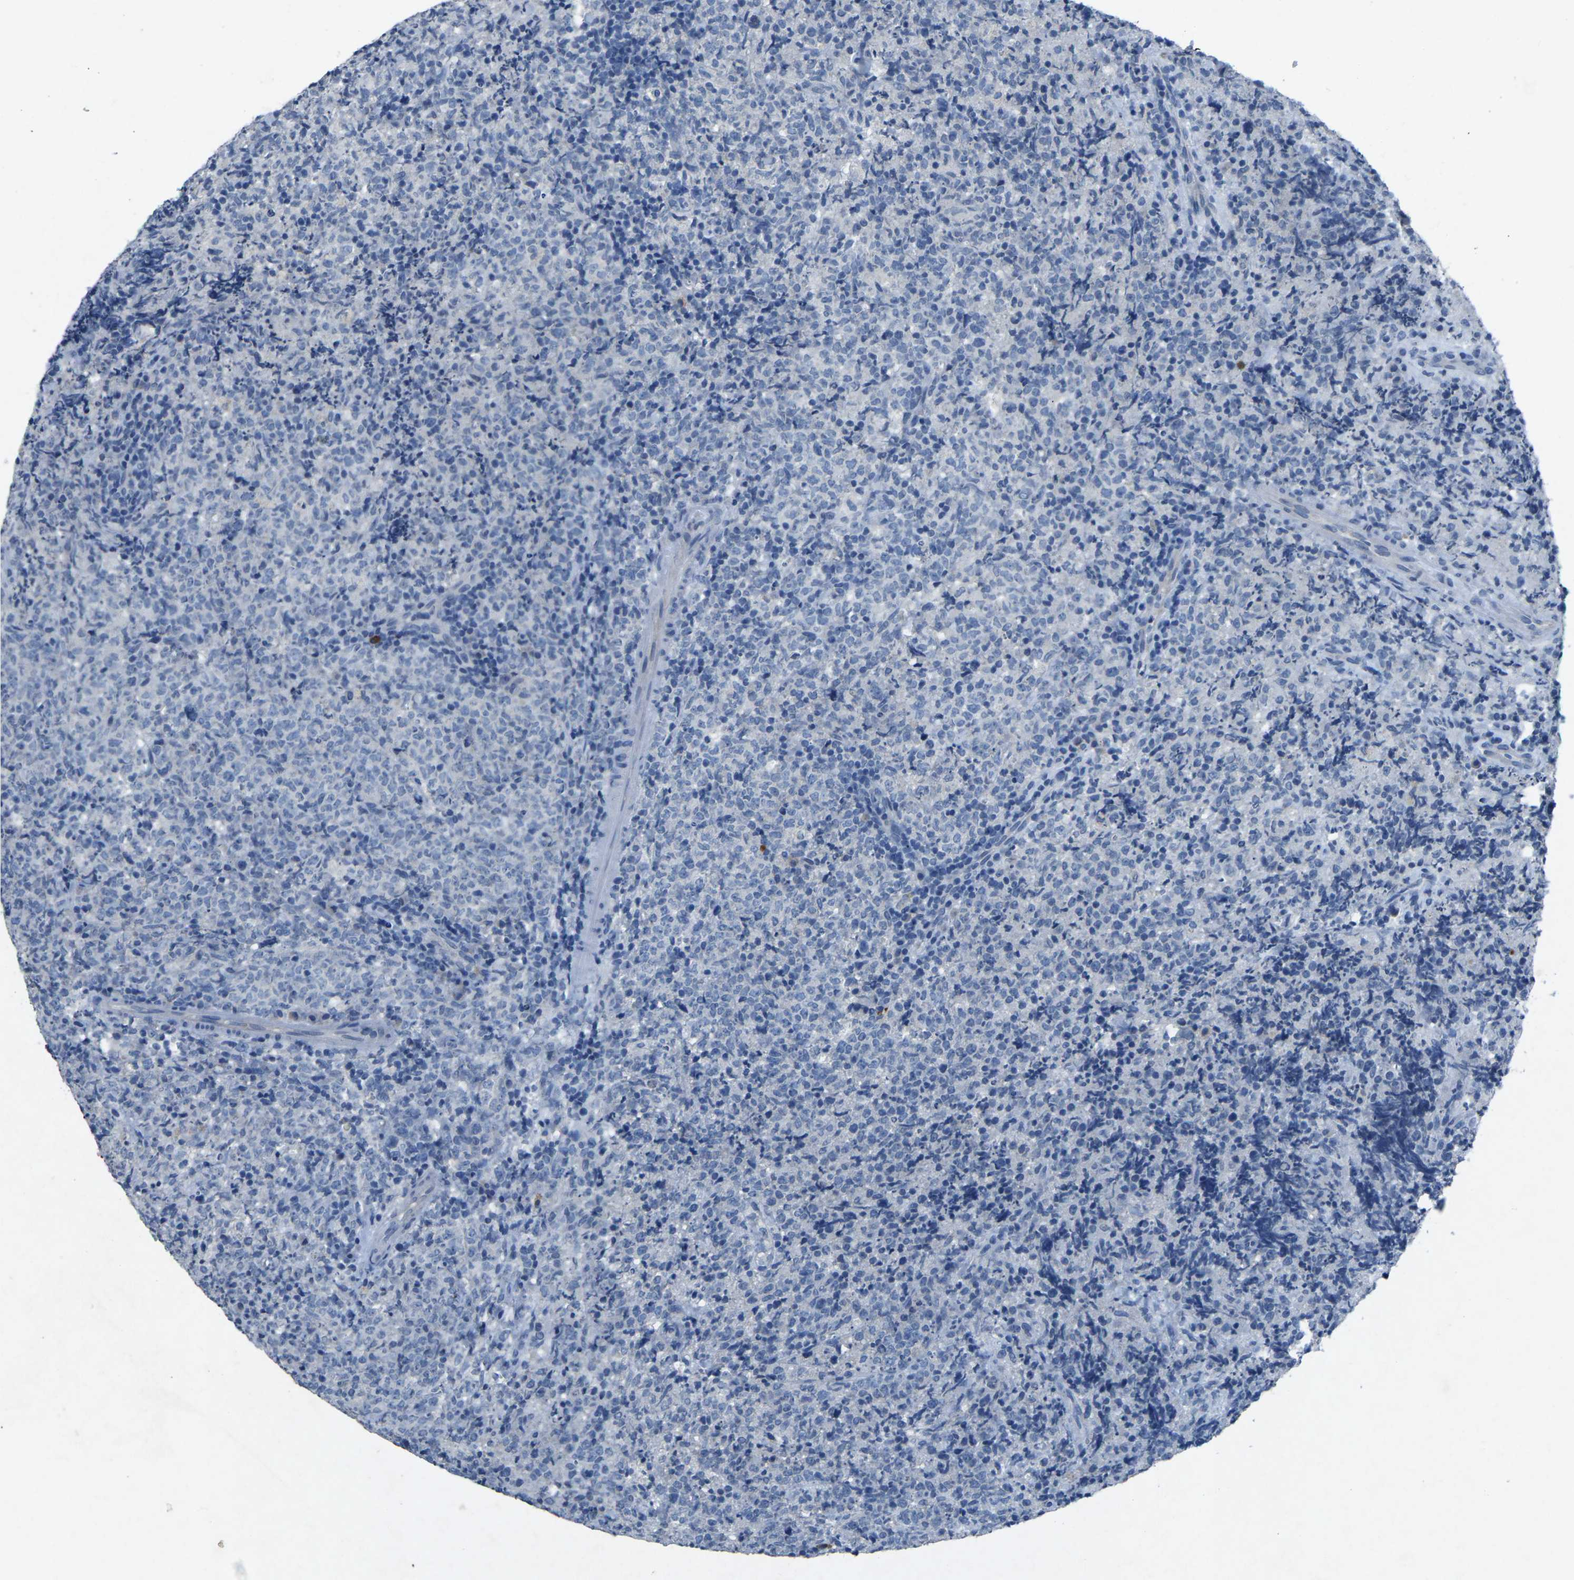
{"staining": {"intensity": "negative", "quantity": "none", "location": "none"}, "tissue": "lymphoma", "cell_type": "Tumor cells", "image_type": "cancer", "snomed": [{"axis": "morphology", "description": "Malignant lymphoma, non-Hodgkin's type, High grade"}, {"axis": "topography", "description": "Tonsil"}], "caption": "High magnification brightfield microscopy of malignant lymphoma, non-Hodgkin's type (high-grade) stained with DAB (3,3'-diaminobenzidine) (brown) and counterstained with hematoxylin (blue): tumor cells show no significant staining.", "gene": "PLG", "patient": {"sex": "female", "age": 36}}